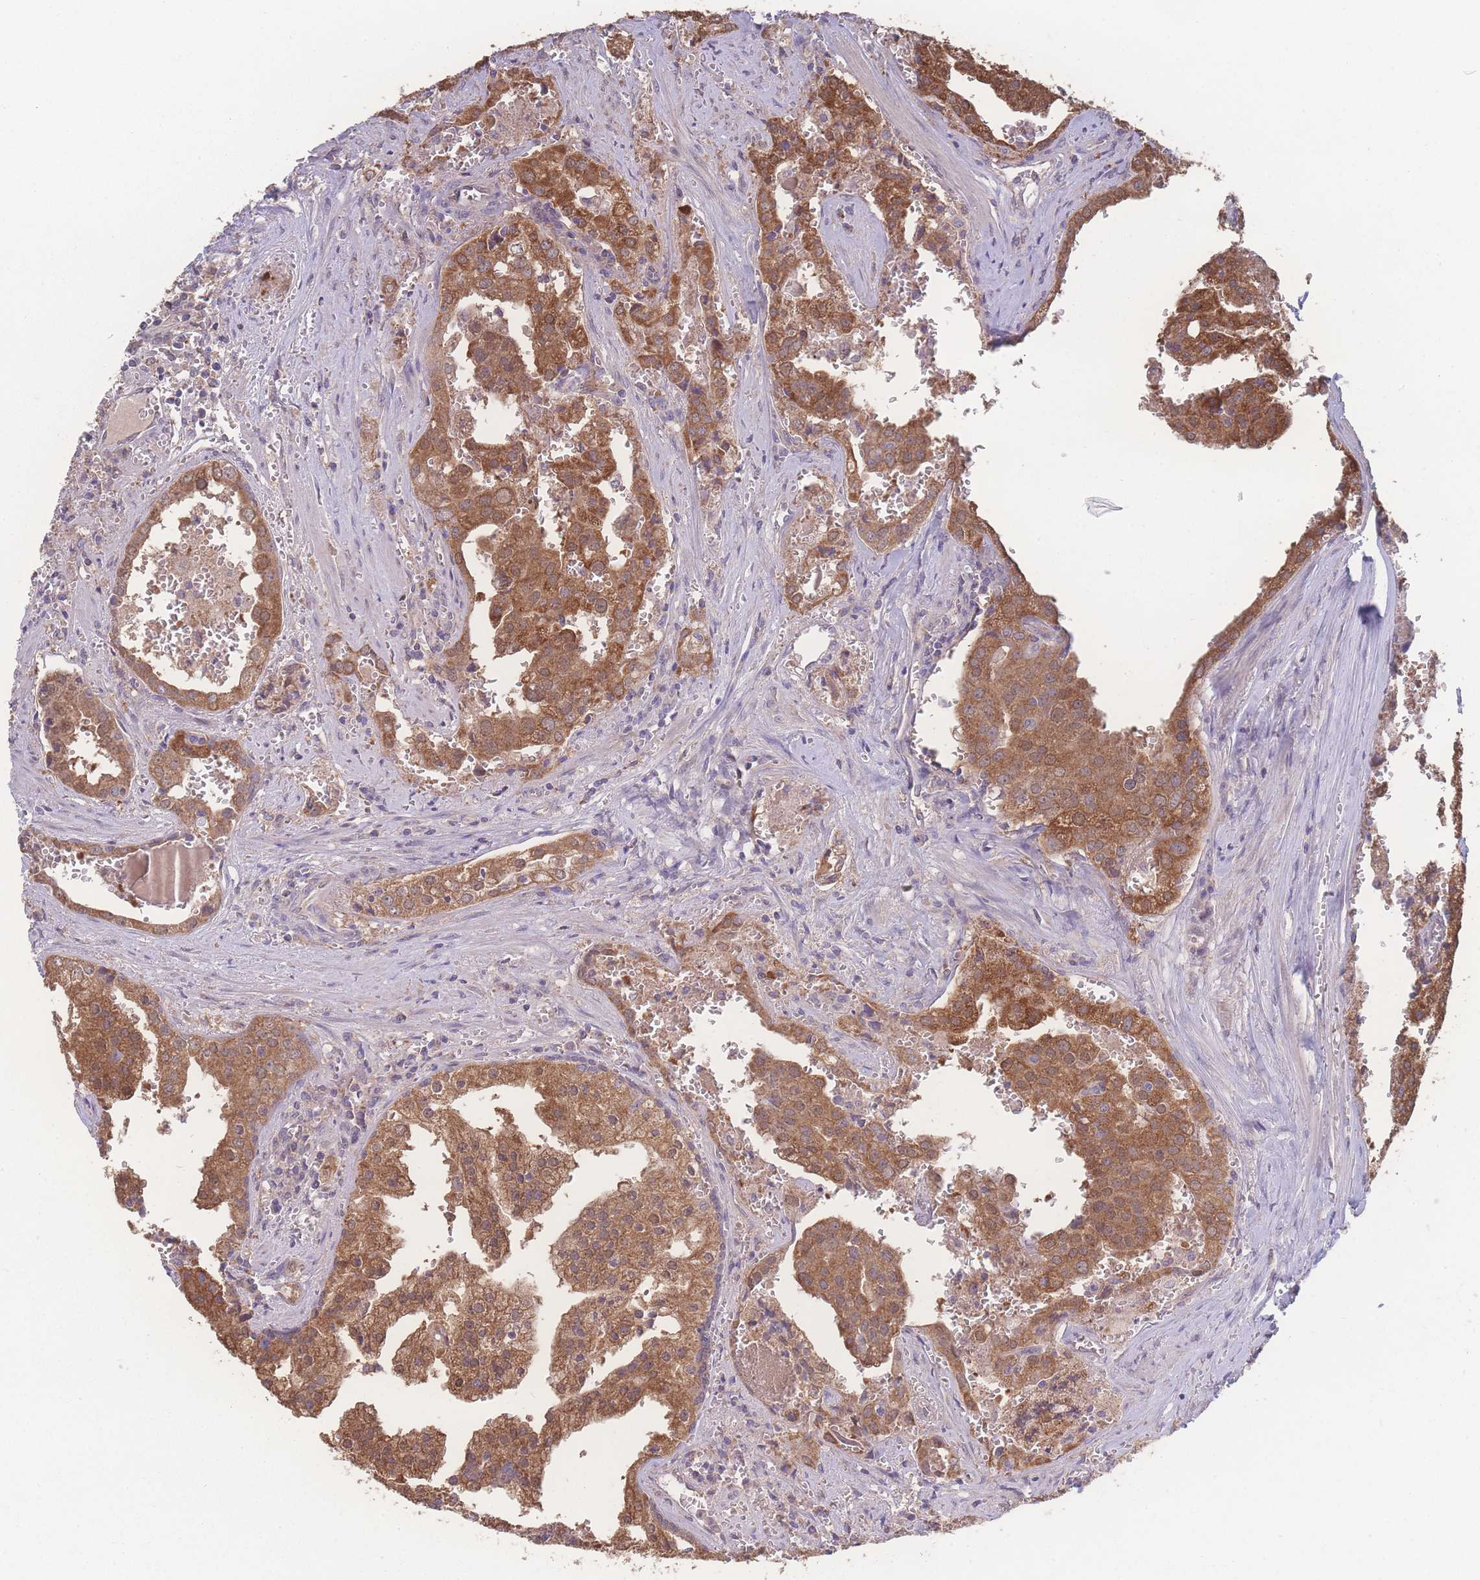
{"staining": {"intensity": "moderate", "quantity": ">75%", "location": "cytoplasmic/membranous"}, "tissue": "prostate cancer", "cell_type": "Tumor cells", "image_type": "cancer", "snomed": [{"axis": "morphology", "description": "Adenocarcinoma, High grade"}, {"axis": "topography", "description": "Prostate"}], "caption": "A high-resolution histopathology image shows immunohistochemistry (IHC) staining of prostate high-grade adenocarcinoma, which reveals moderate cytoplasmic/membranous positivity in about >75% of tumor cells.", "gene": "GIPR", "patient": {"sex": "male", "age": 68}}